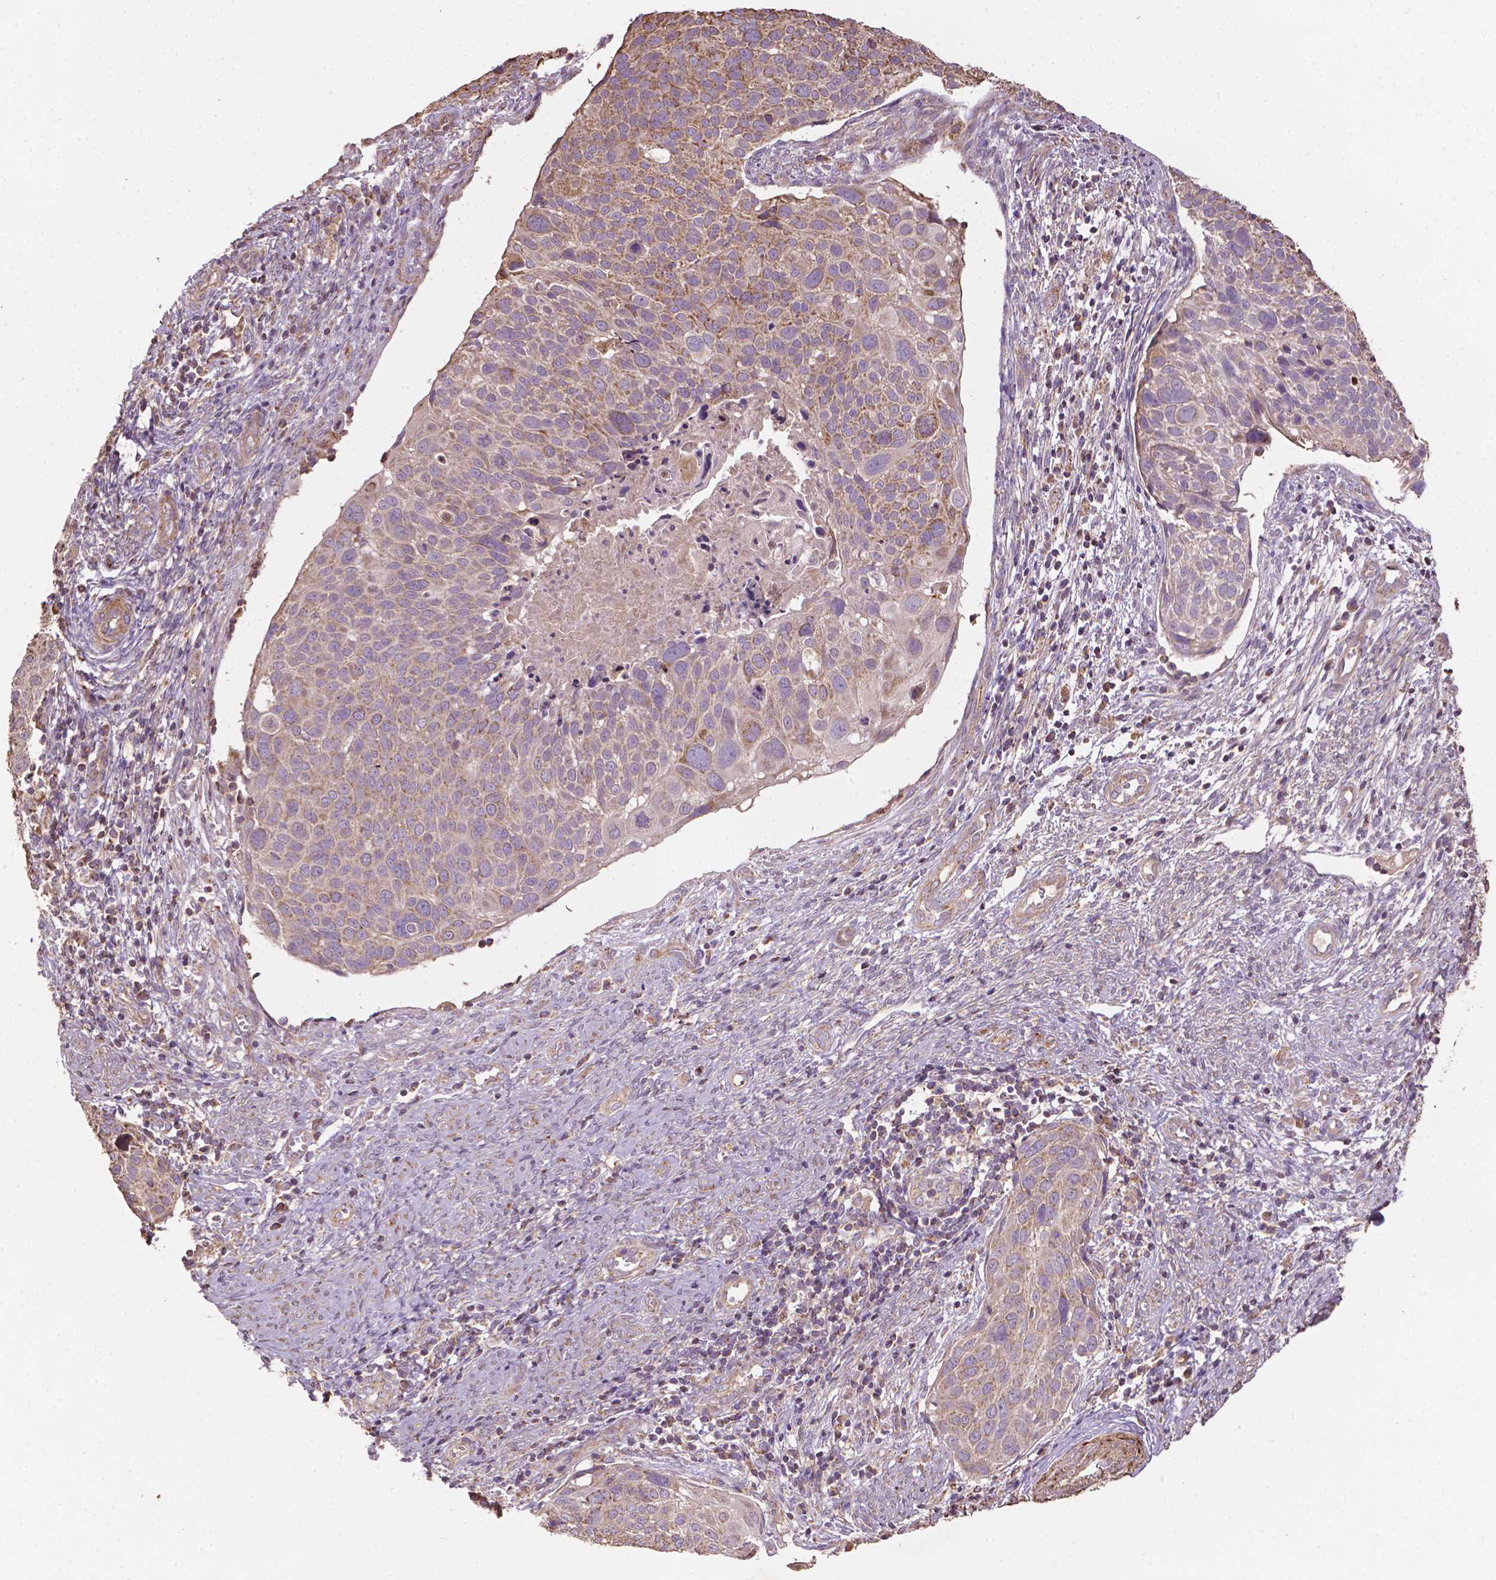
{"staining": {"intensity": "weak", "quantity": ">75%", "location": "cytoplasmic/membranous"}, "tissue": "cervical cancer", "cell_type": "Tumor cells", "image_type": "cancer", "snomed": [{"axis": "morphology", "description": "Squamous cell carcinoma, NOS"}, {"axis": "topography", "description": "Cervix"}], "caption": "Immunohistochemical staining of human squamous cell carcinoma (cervical) exhibits low levels of weak cytoplasmic/membranous positivity in about >75% of tumor cells. Nuclei are stained in blue.", "gene": "LRR1", "patient": {"sex": "female", "age": 39}}